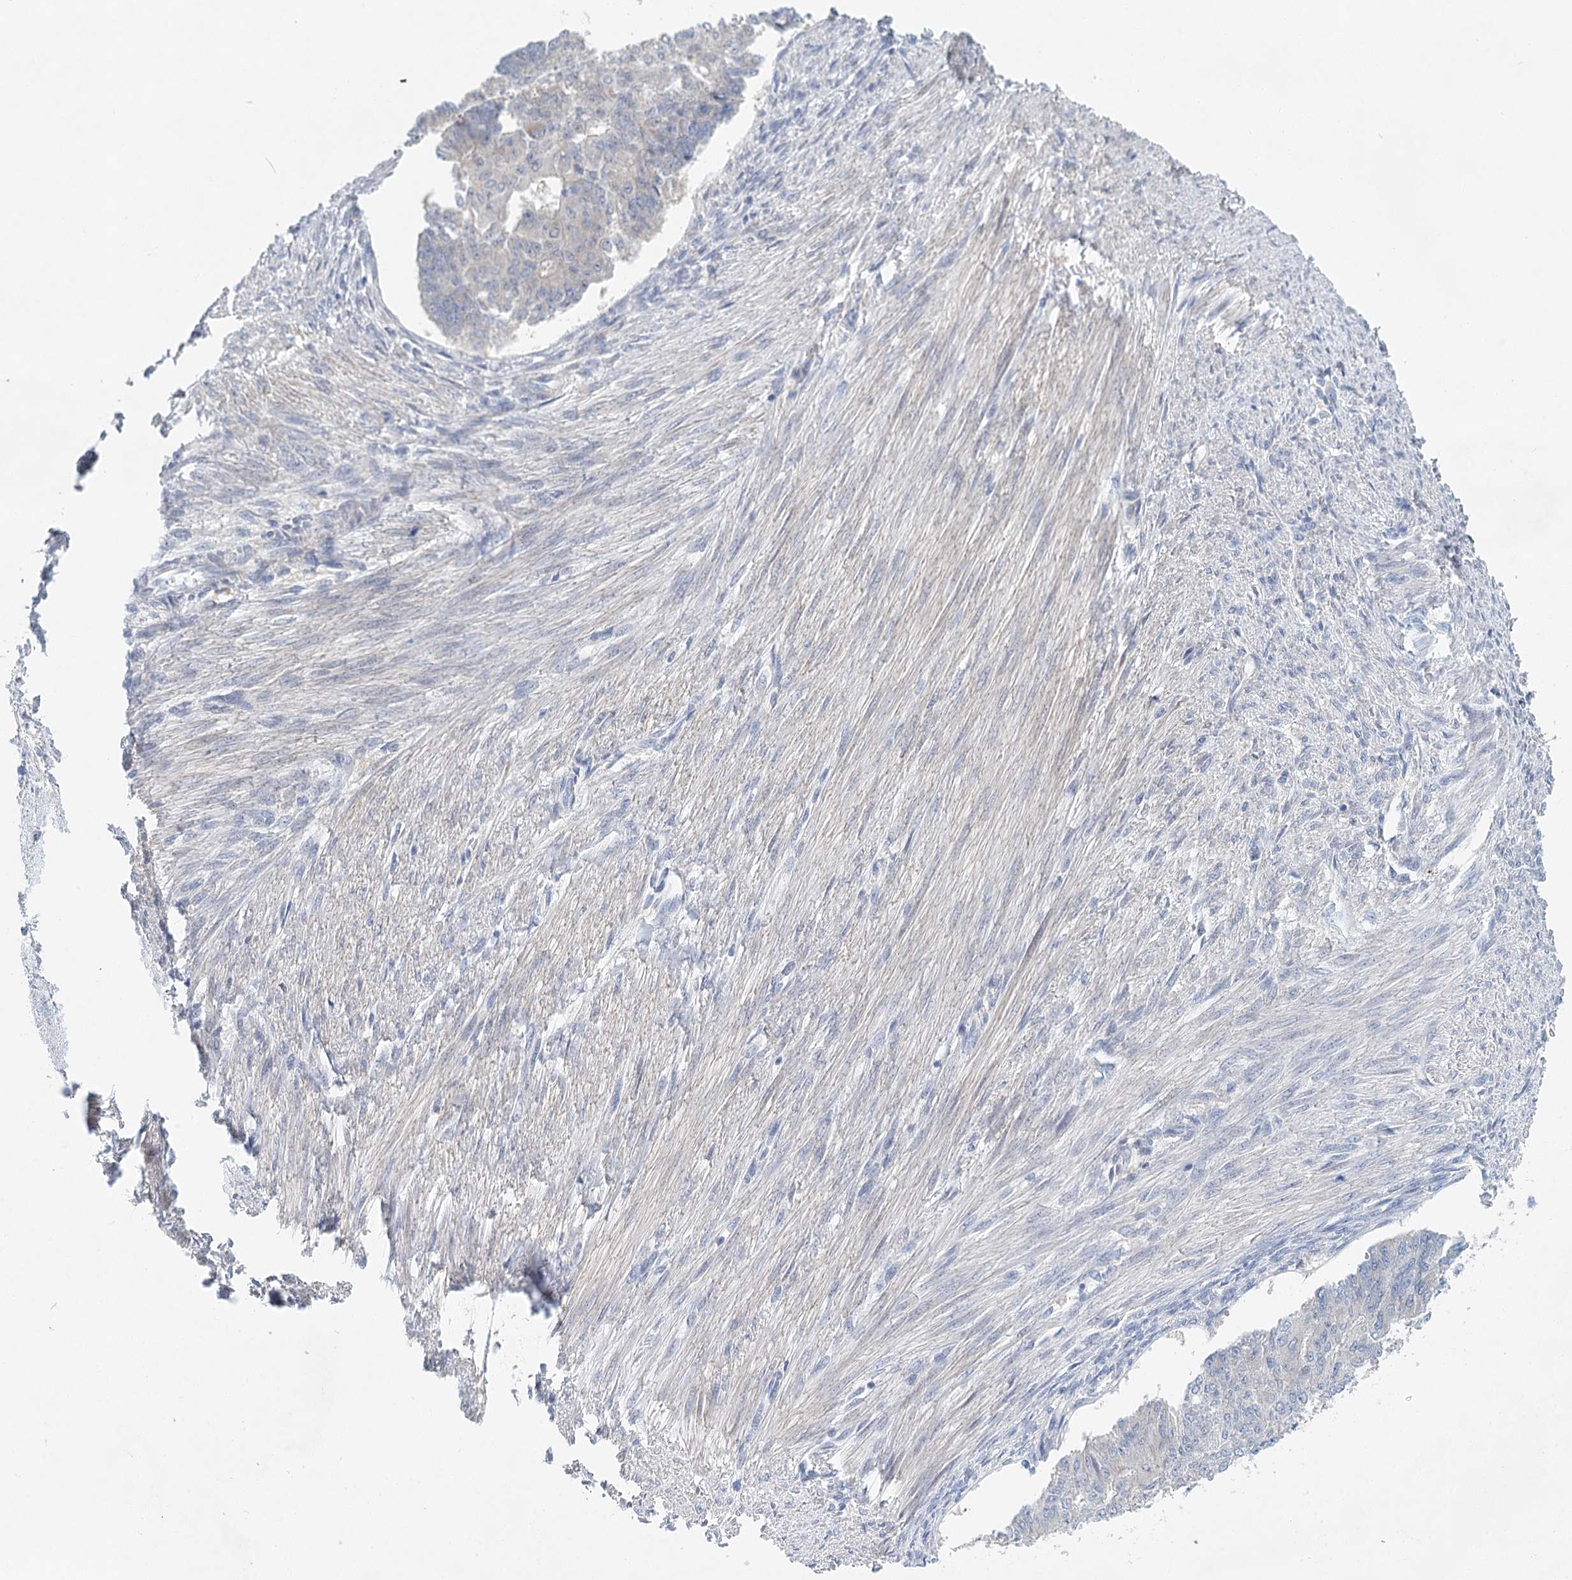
{"staining": {"intensity": "negative", "quantity": "none", "location": "none"}, "tissue": "endometrial cancer", "cell_type": "Tumor cells", "image_type": "cancer", "snomed": [{"axis": "morphology", "description": "Adenocarcinoma, NOS"}, {"axis": "topography", "description": "Endometrium"}], "caption": "Endometrial adenocarcinoma was stained to show a protein in brown. There is no significant staining in tumor cells.", "gene": "BLTP1", "patient": {"sex": "female", "age": 32}}